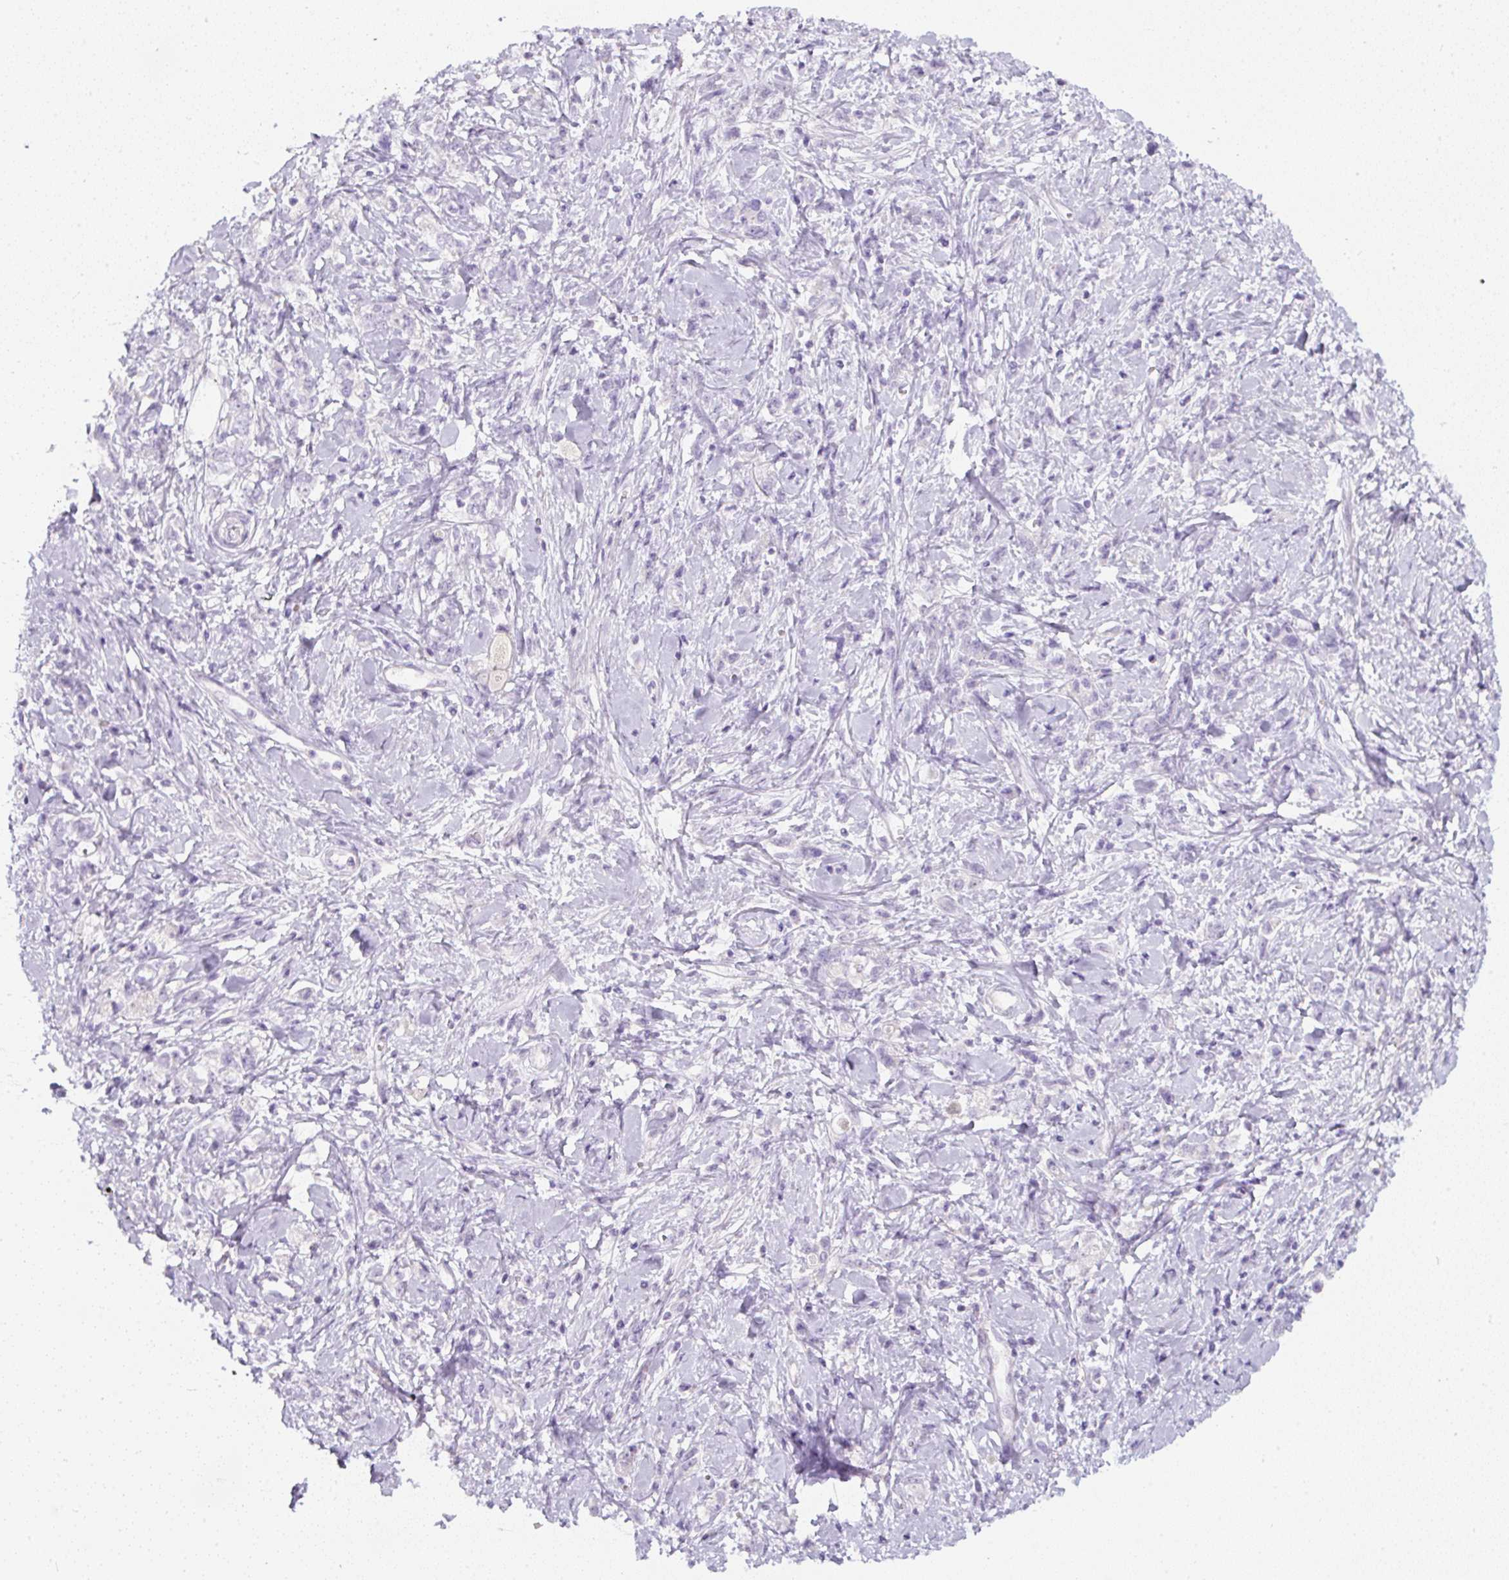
{"staining": {"intensity": "negative", "quantity": "none", "location": "none"}, "tissue": "stomach cancer", "cell_type": "Tumor cells", "image_type": "cancer", "snomed": [{"axis": "morphology", "description": "Adenocarcinoma, NOS"}, {"axis": "topography", "description": "Stomach"}], "caption": "Immunohistochemical staining of human adenocarcinoma (stomach) shows no significant positivity in tumor cells. (DAB immunohistochemistry (IHC), high magnification).", "gene": "FGFBP3", "patient": {"sex": "female", "age": 76}}